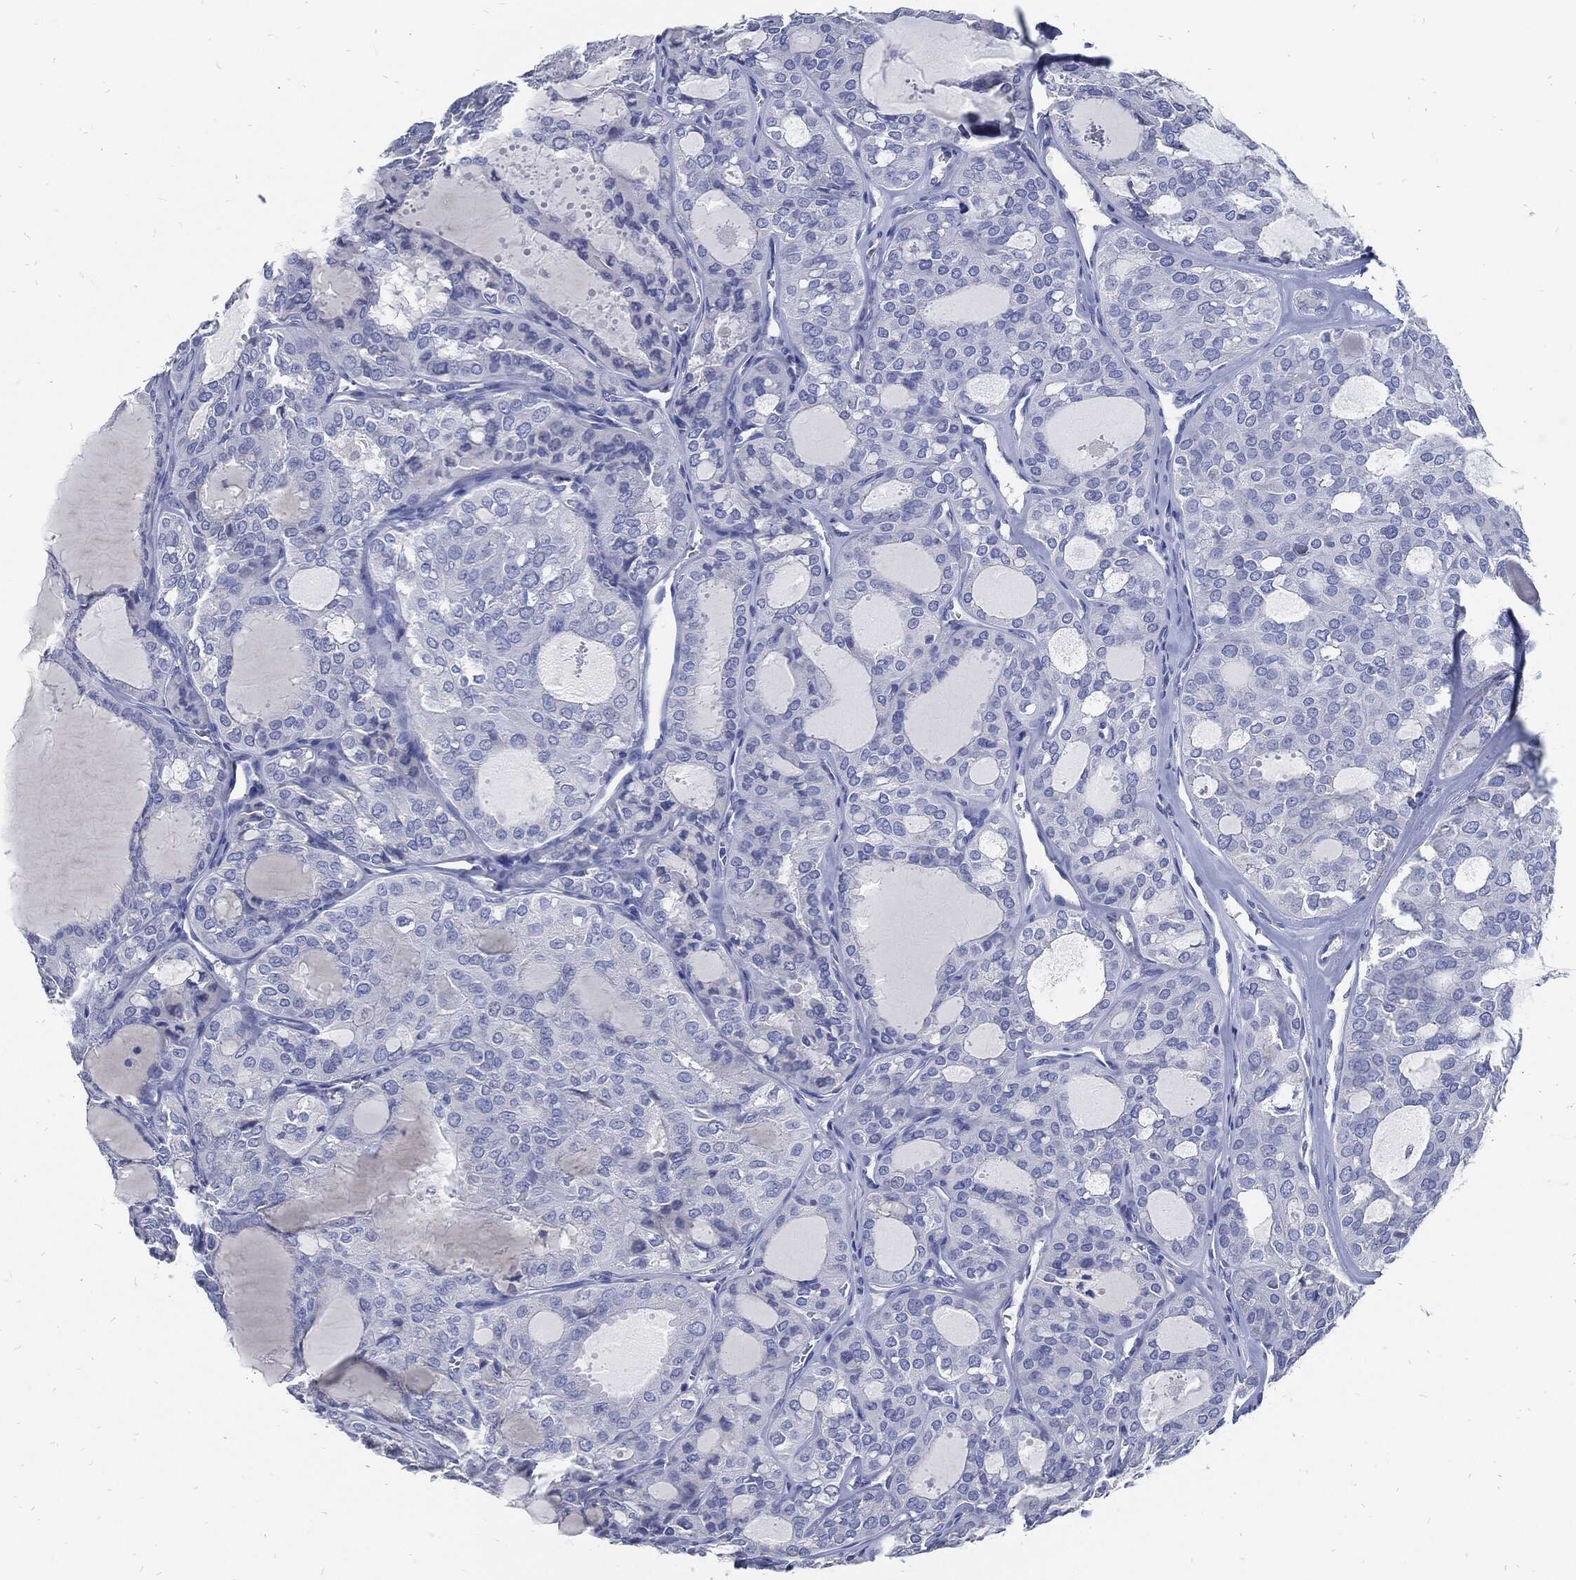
{"staining": {"intensity": "negative", "quantity": "none", "location": "none"}, "tissue": "thyroid cancer", "cell_type": "Tumor cells", "image_type": "cancer", "snomed": [{"axis": "morphology", "description": "Follicular adenoma carcinoma, NOS"}, {"axis": "topography", "description": "Thyroid gland"}], "caption": "Human follicular adenoma carcinoma (thyroid) stained for a protein using IHC reveals no staining in tumor cells.", "gene": "FABP4", "patient": {"sex": "male", "age": 75}}